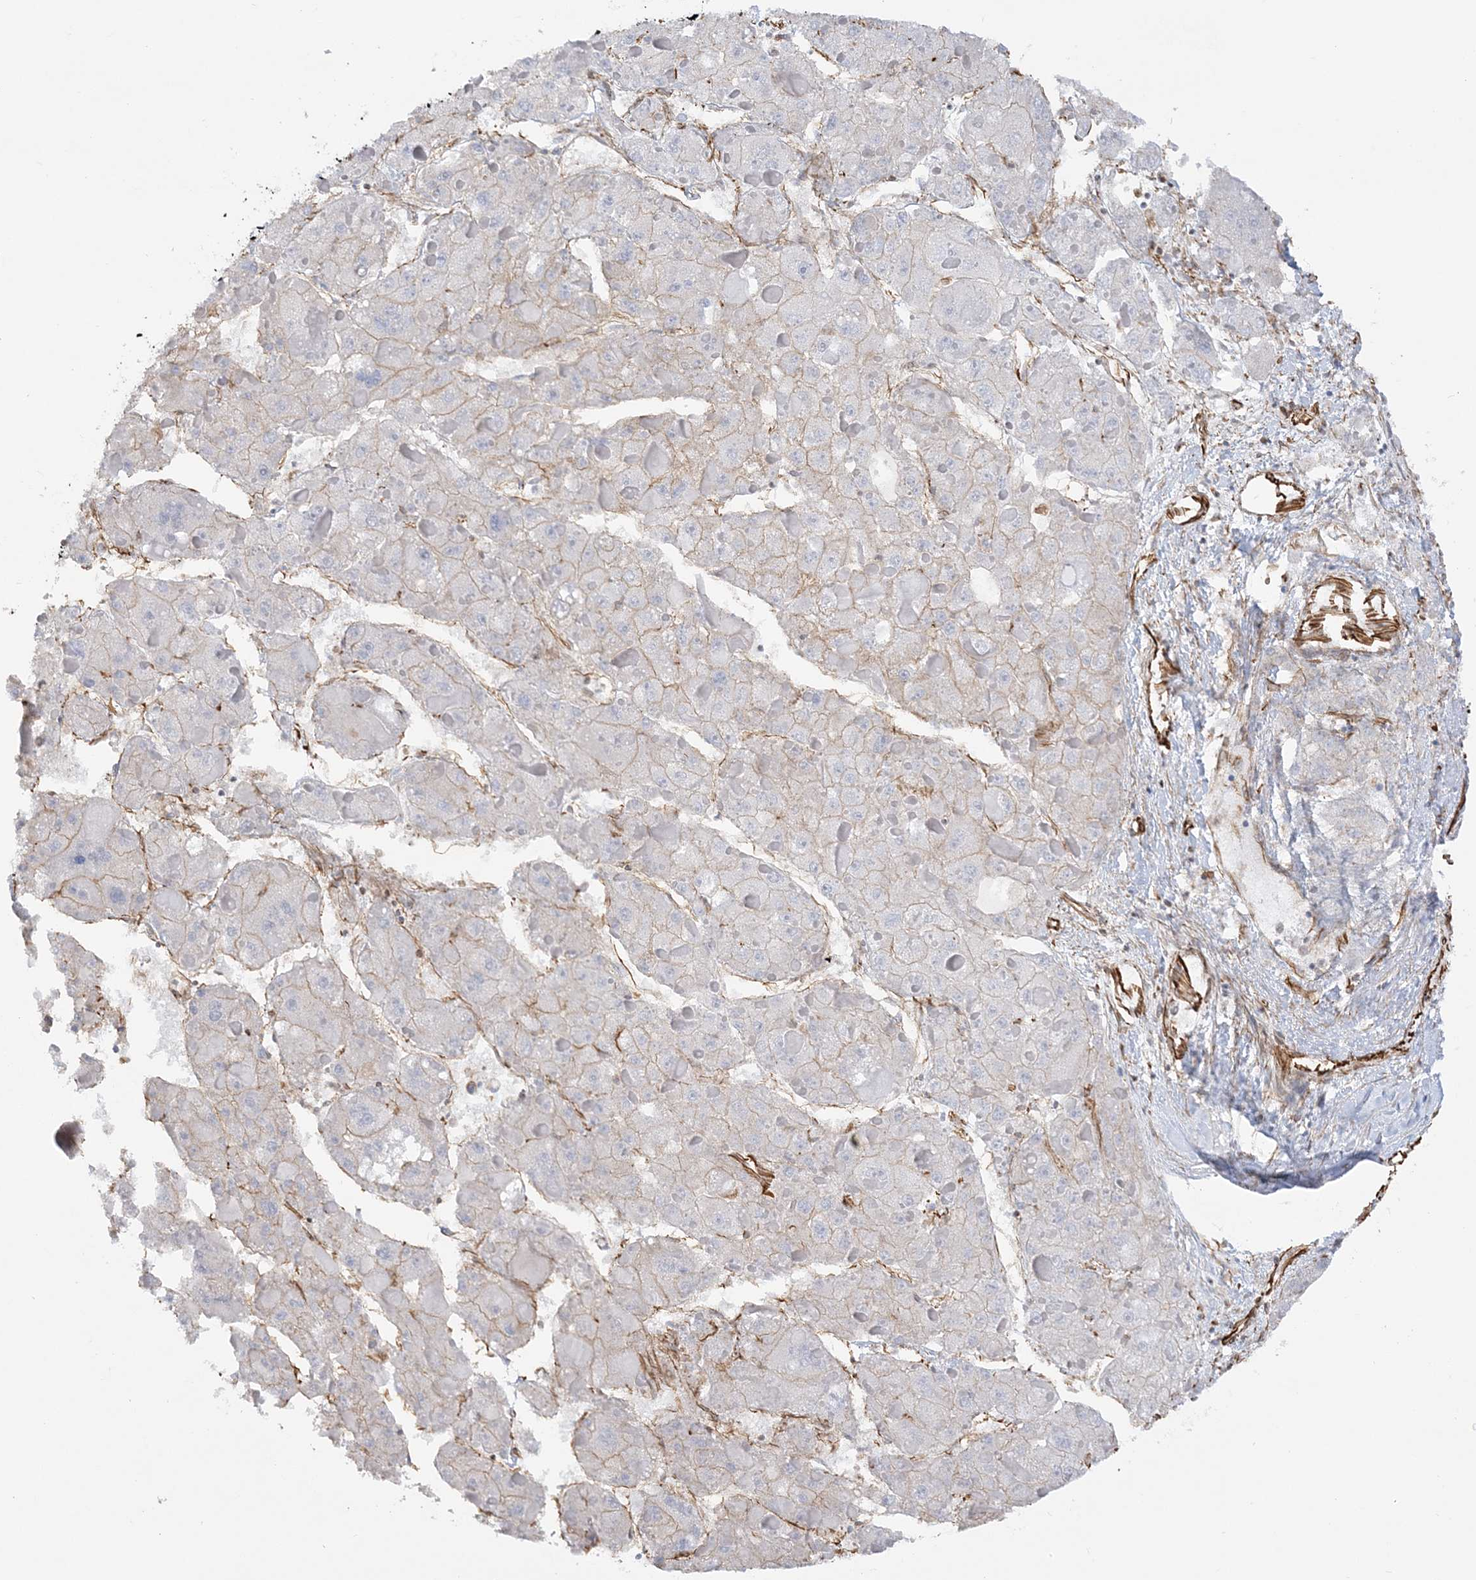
{"staining": {"intensity": "negative", "quantity": "none", "location": "none"}, "tissue": "liver cancer", "cell_type": "Tumor cells", "image_type": "cancer", "snomed": [{"axis": "morphology", "description": "Carcinoma, Hepatocellular, NOS"}, {"axis": "topography", "description": "Liver"}], "caption": "DAB immunohistochemical staining of liver hepatocellular carcinoma displays no significant staining in tumor cells.", "gene": "SCLT1", "patient": {"sex": "female", "age": 73}}